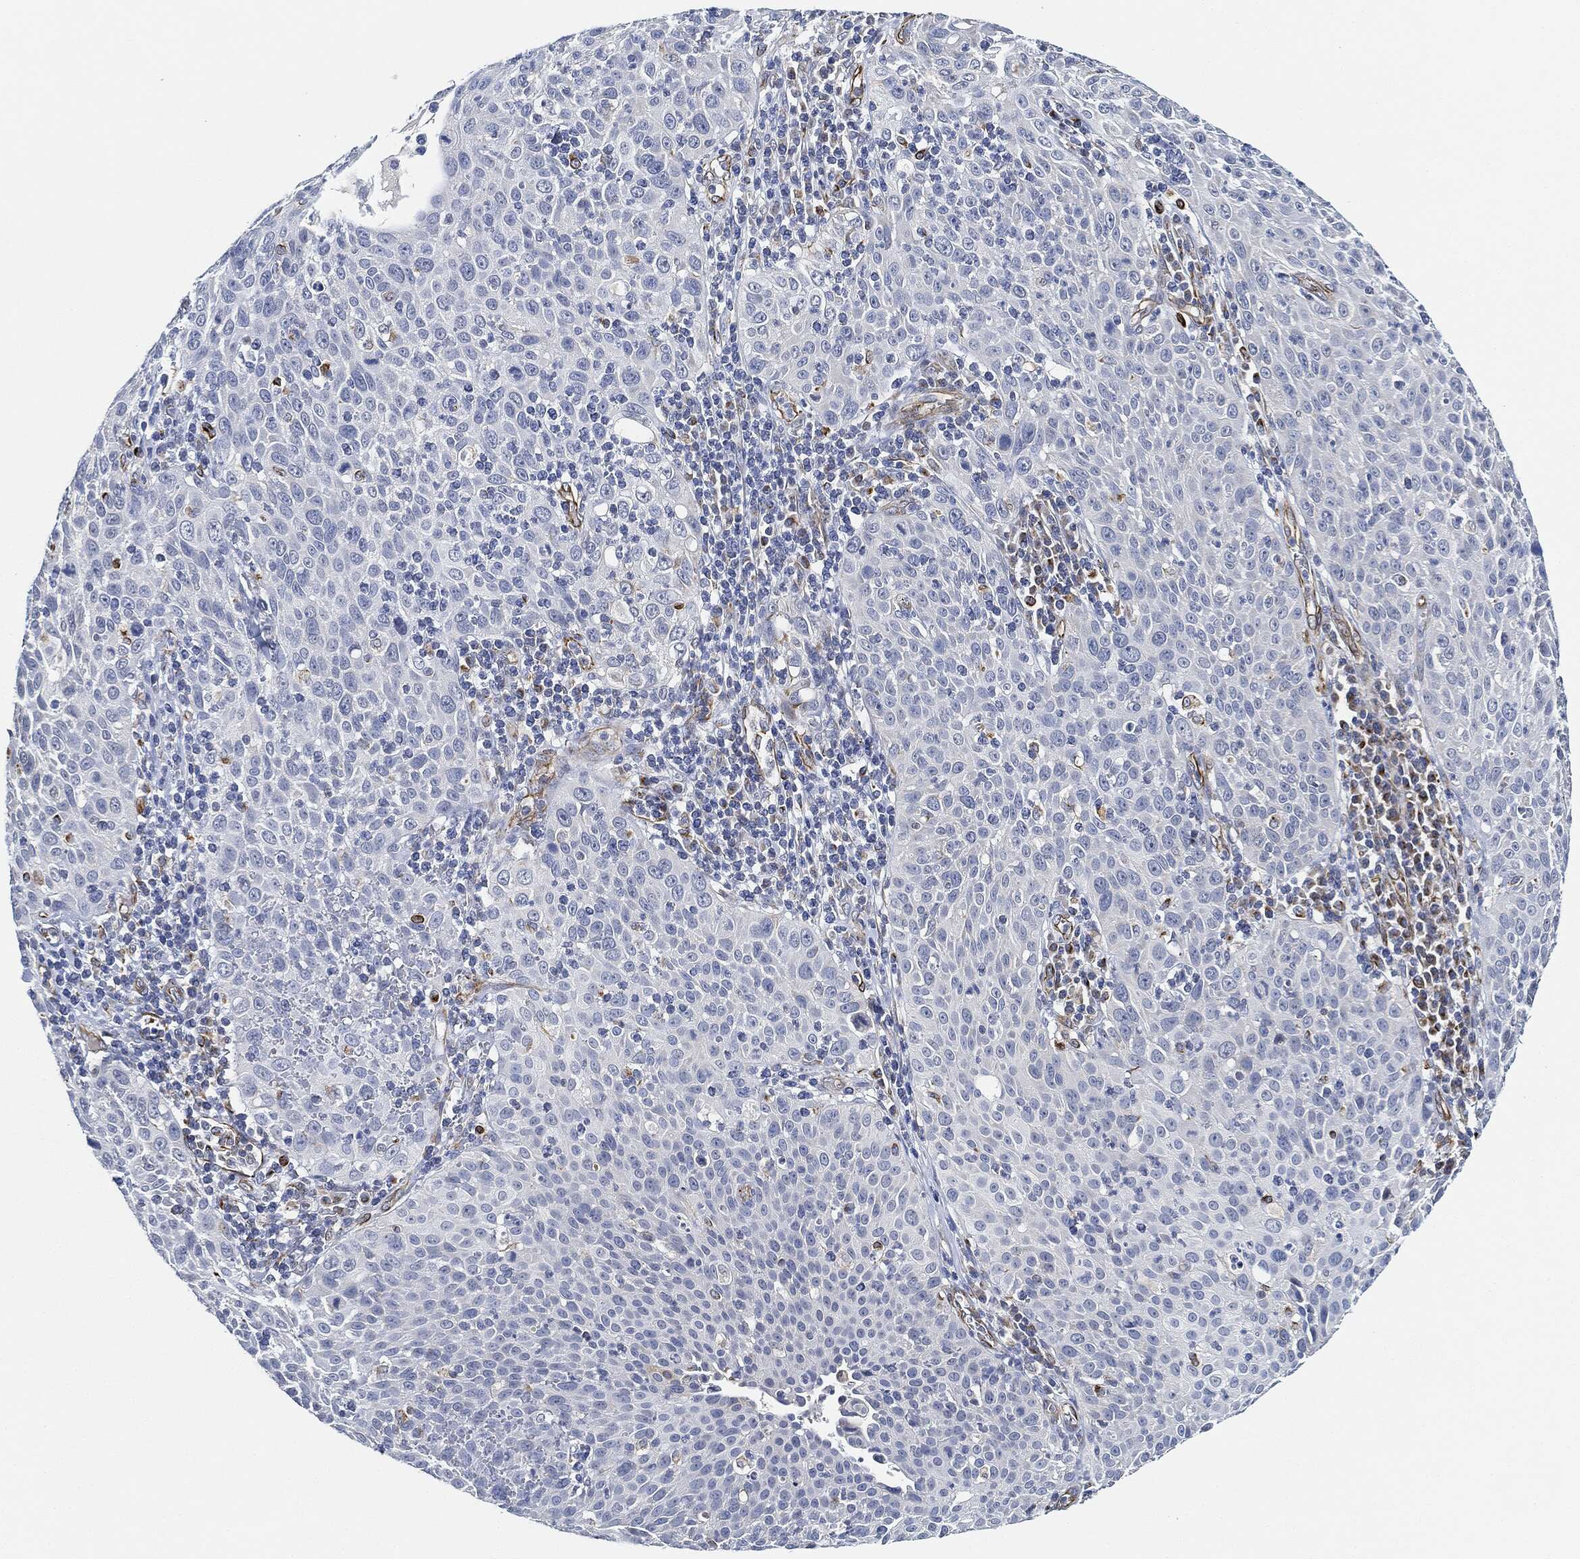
{"staining": {"intensity": "negative", "quantity": "none", "location": "none"}, "tissue": "cervical cancer", "cell_type": "Tumor cells", "image_type": "cancer", "snomed": [{"axis": "morphology", "description": "Squamous cell carcinoma, NOS"}, {"axis": "topography", "description": "Cervix"}], "caption": "Squamous cell carcinoma (cervical) was stained to show a protein in brown. There is no significant staining in tumor cells.", "gene": "THSD1", "patient": {"sex": "female", "age": 26}}